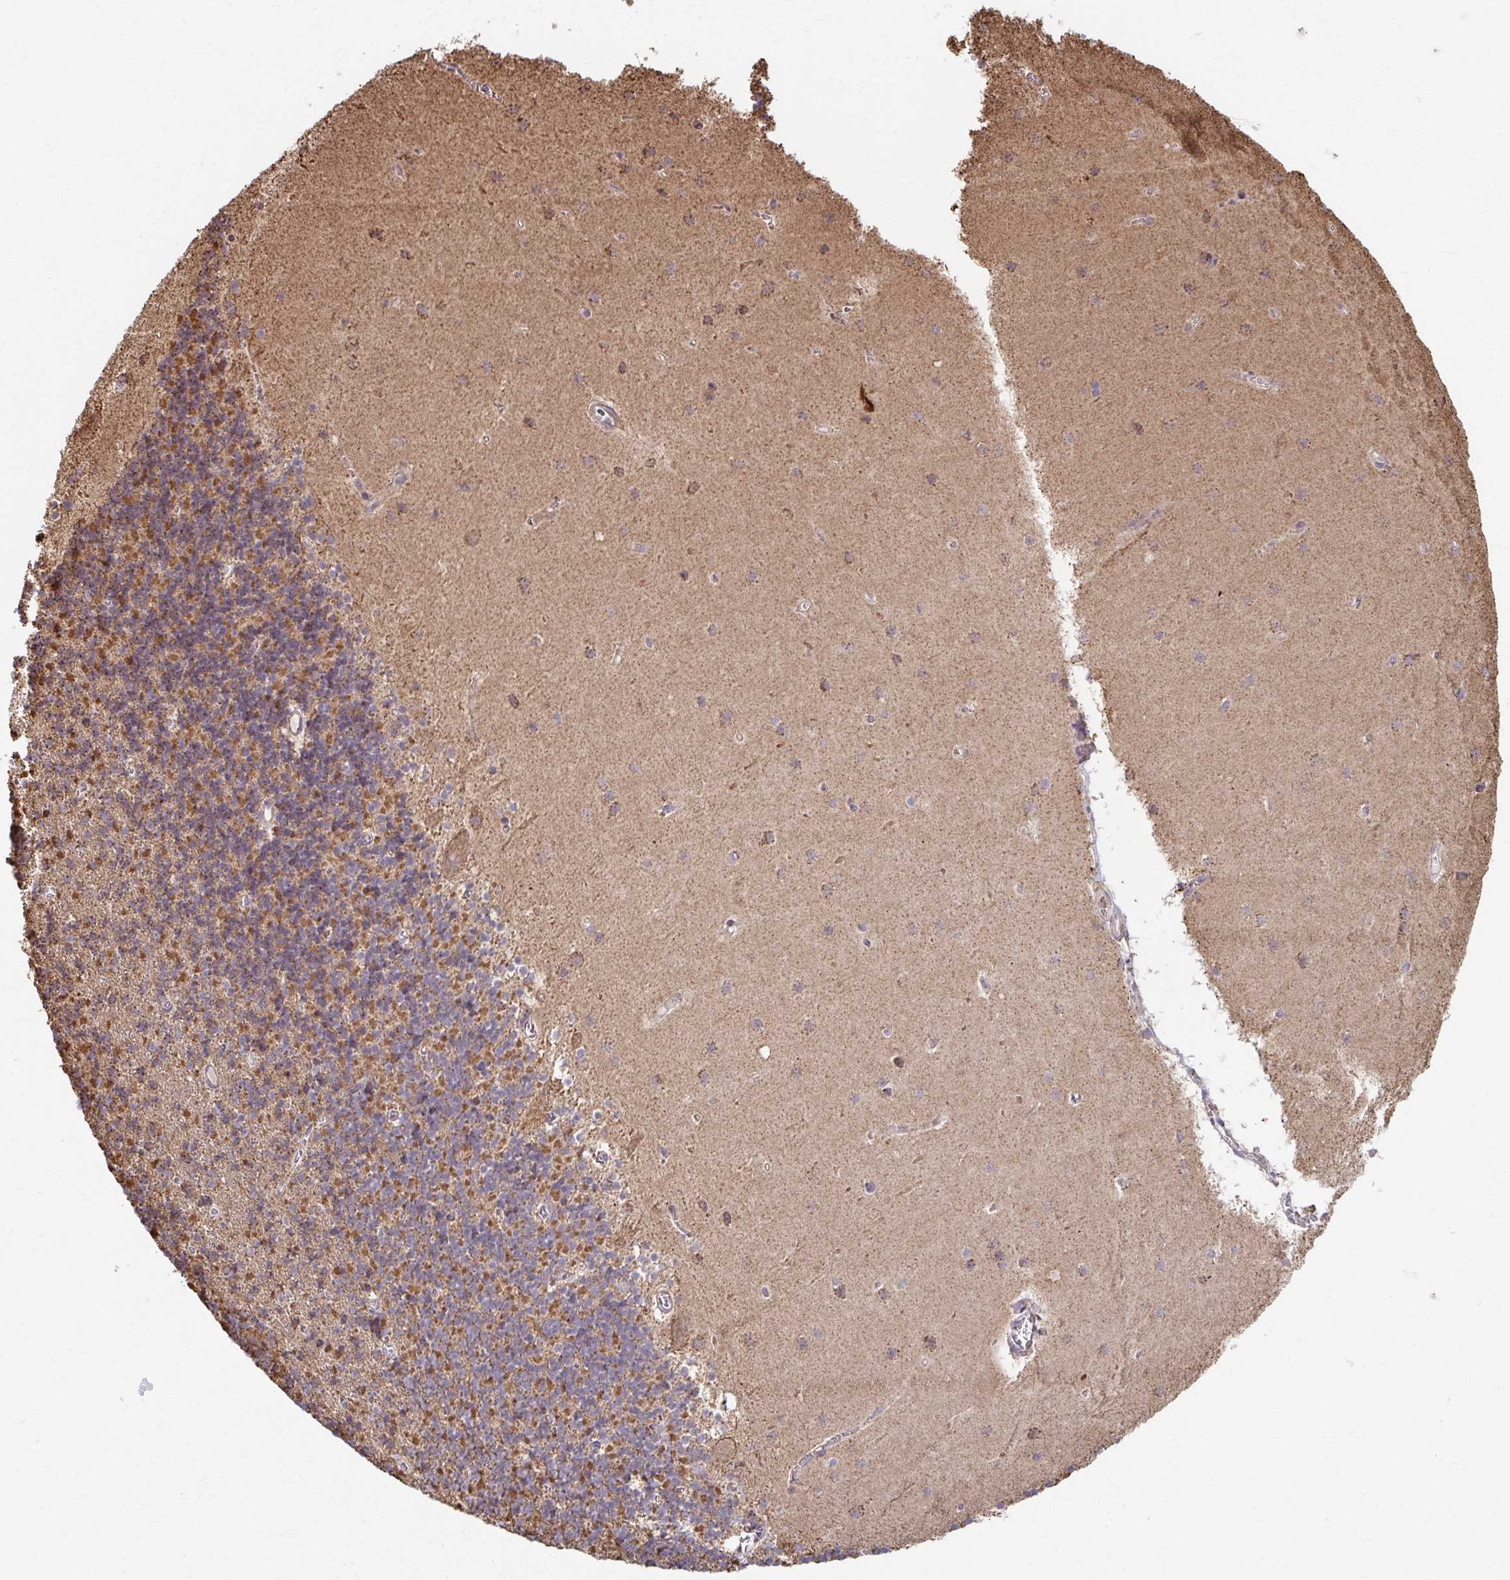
{"staining": {"intensity": "moderate", "quantity": "25%-75%", "location": "cytoplasmic/membranous"}, "tissue": "cerebellum", "cell_type": "Cells in granular layer", "image_type": "normal", "snomed": [{"axis": "morphology", "description": "Normal tissue, NOS"}, {"axis": "topography", "description": "Cerebellum"}], "caption": "An IHC image of benign tissue is shown. Protein staining in brown labels moderate cytoplasmic/membranous positivity in cerebellum within cells in granular layer.", "gene": "KLHL34", "patient": {"sex": "male", "age": 70}}